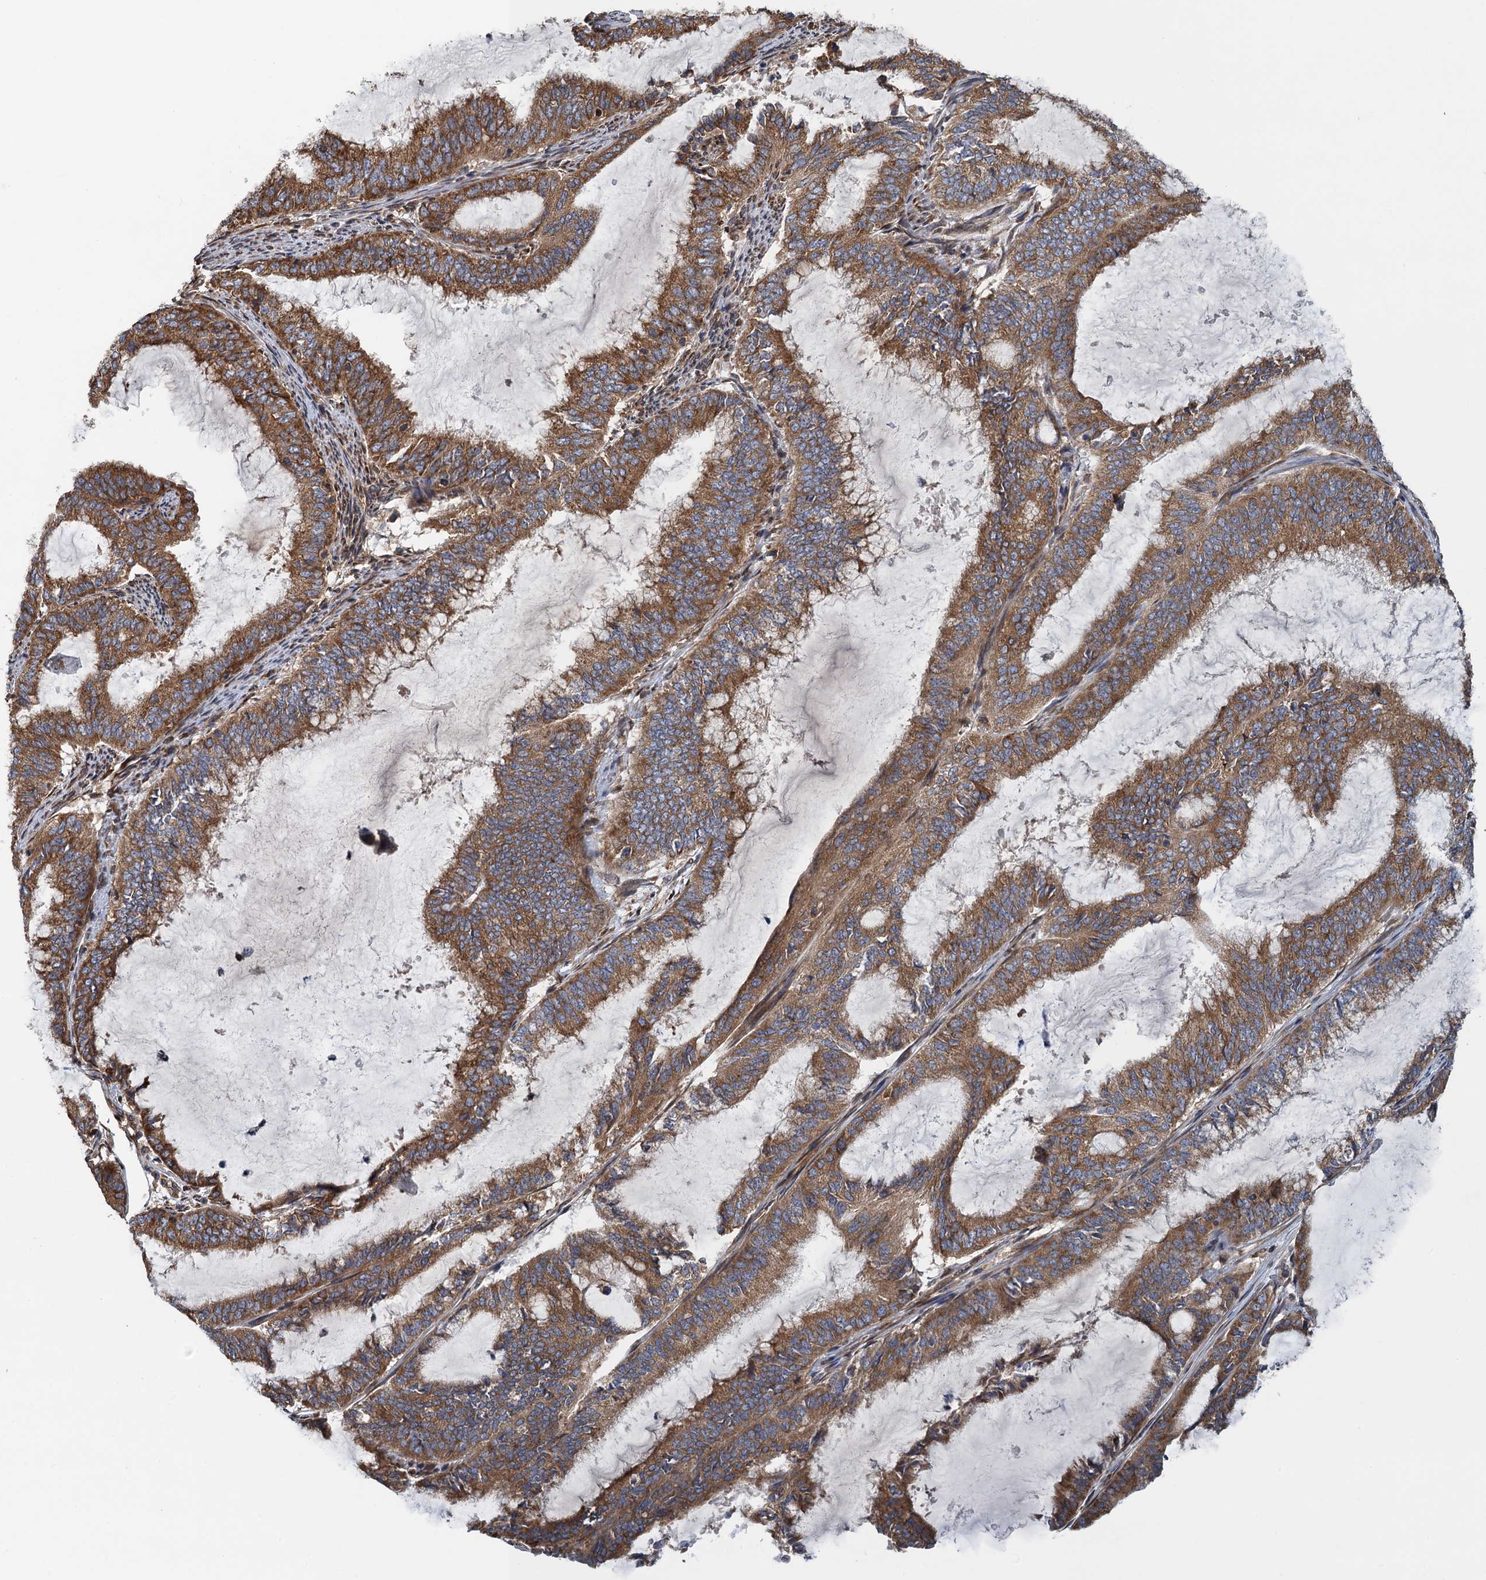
{"staining": {"intensity": "moderate", "quantity": ">75%", "location": "cytoplasmic/membranous"}, "tissue": "endometrial cancer", "cell_type": "Tumor cells", "image_type": "cancer", "snomed": [{"axis": "morphology", "description": "Adenocarcinoma, NOS"}, {"axis": "topography", "description": "Endometrium"}], "caption": "Endometrial adenocarcinoma was stained to show a protein in brown. There is medium levels of moderate cytoplasmic/membranous positivity in about >75% of tumor cells.", "gene": "MDM1", "patient": {"sex": "female", "age": 51}}